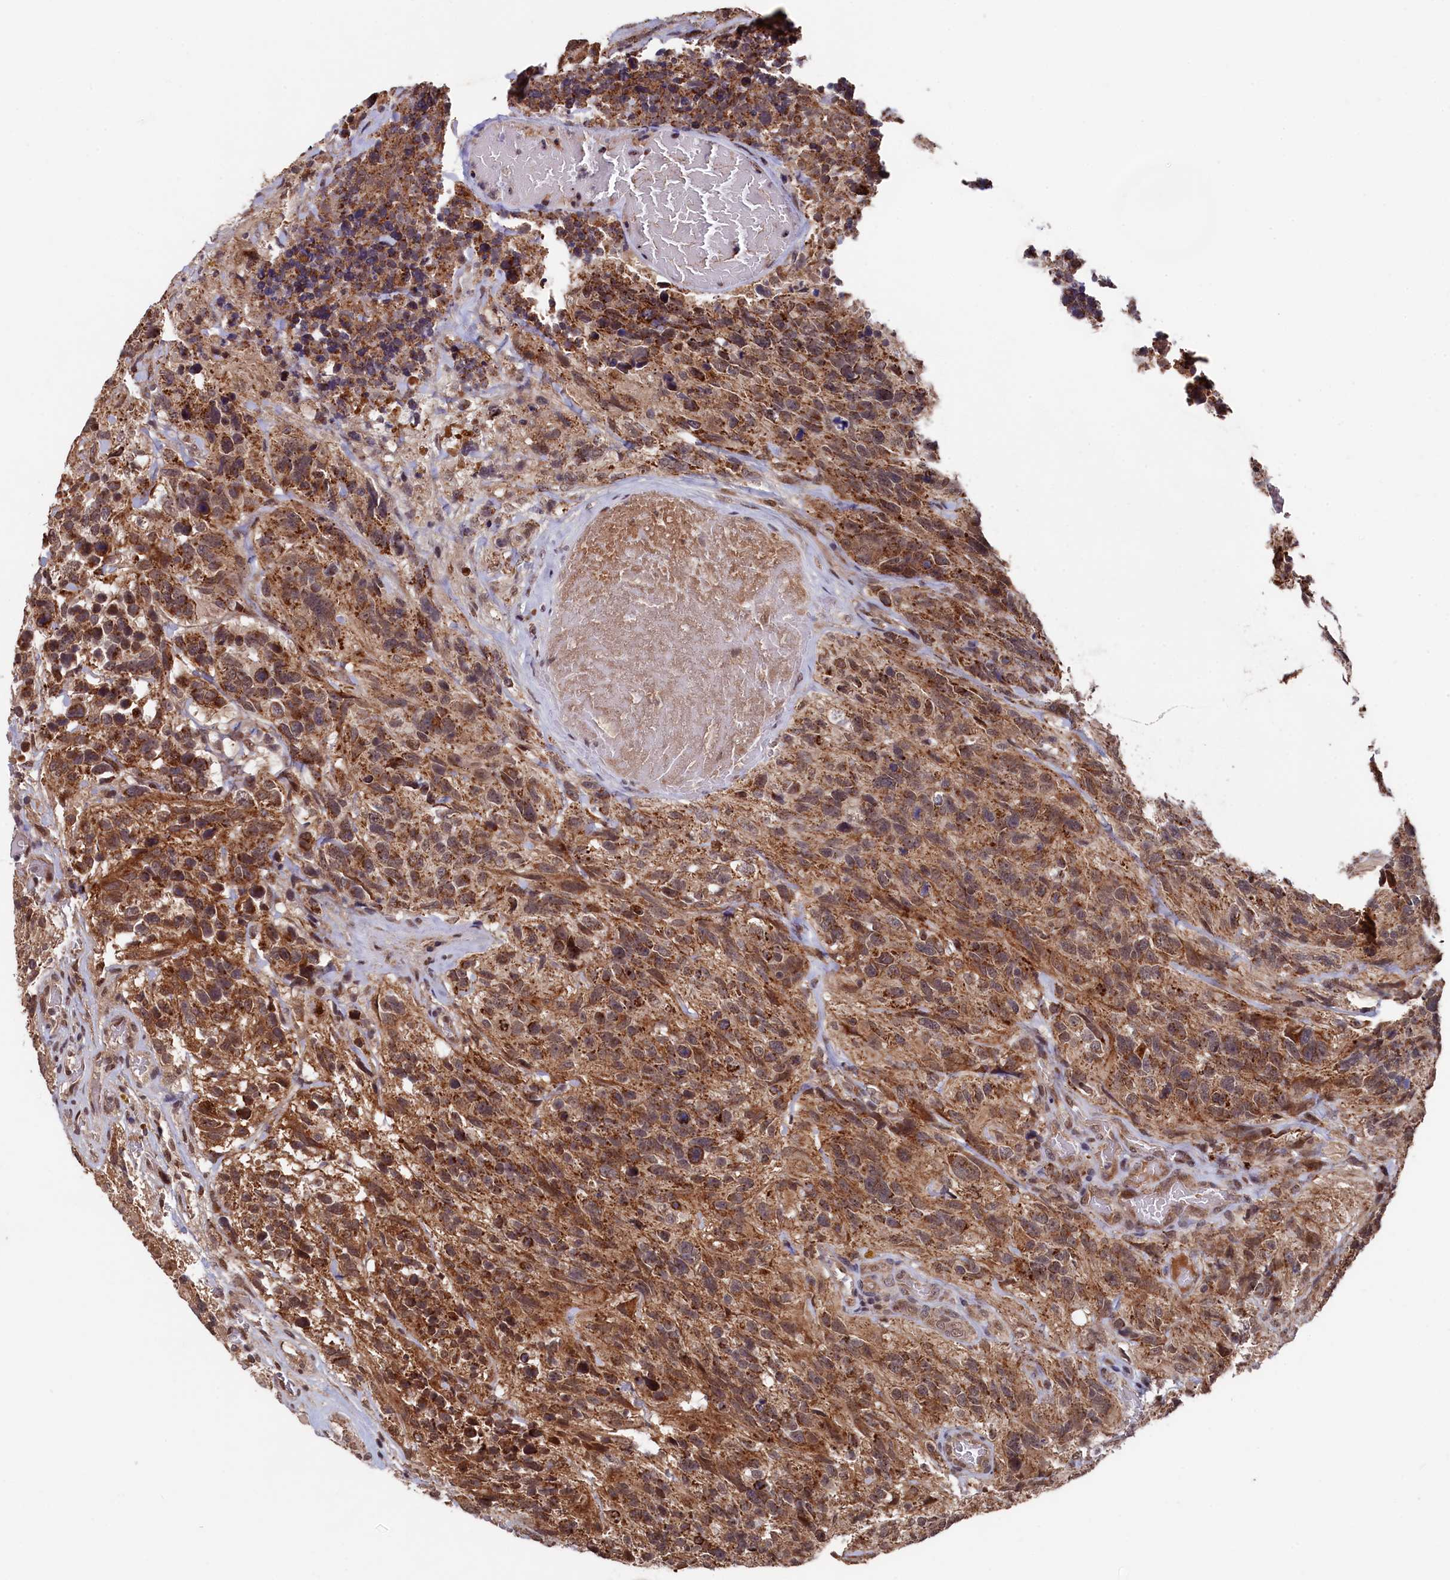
{"staining": {"intensity": "moderate", "quantity": ">75%", "location": "cytoplasmic/membranous,nuclear"}, "tissue": "glioma", "cell_type": "Tumor cells", "image_type": "cancer", "snomed": [{"axis": "morphology", "description": "Glioma, malignant, High grade"}, {"axis": "topography", "description": "Brain"}], "caption": "Immunohistochemistry photomicrograph of neoplastic tissue: human malignant glioma (high-grade) stained using immunohistochemistry shows medium levels of moderate protein expression localized specifically in the cytoplasmic/membranous and nuclear of tumor cells, appearing as a cytoplasmic/membranous and nuclear brown color.", "gene": "CLPX", "patient": {"sex": "male", "age": 69}}